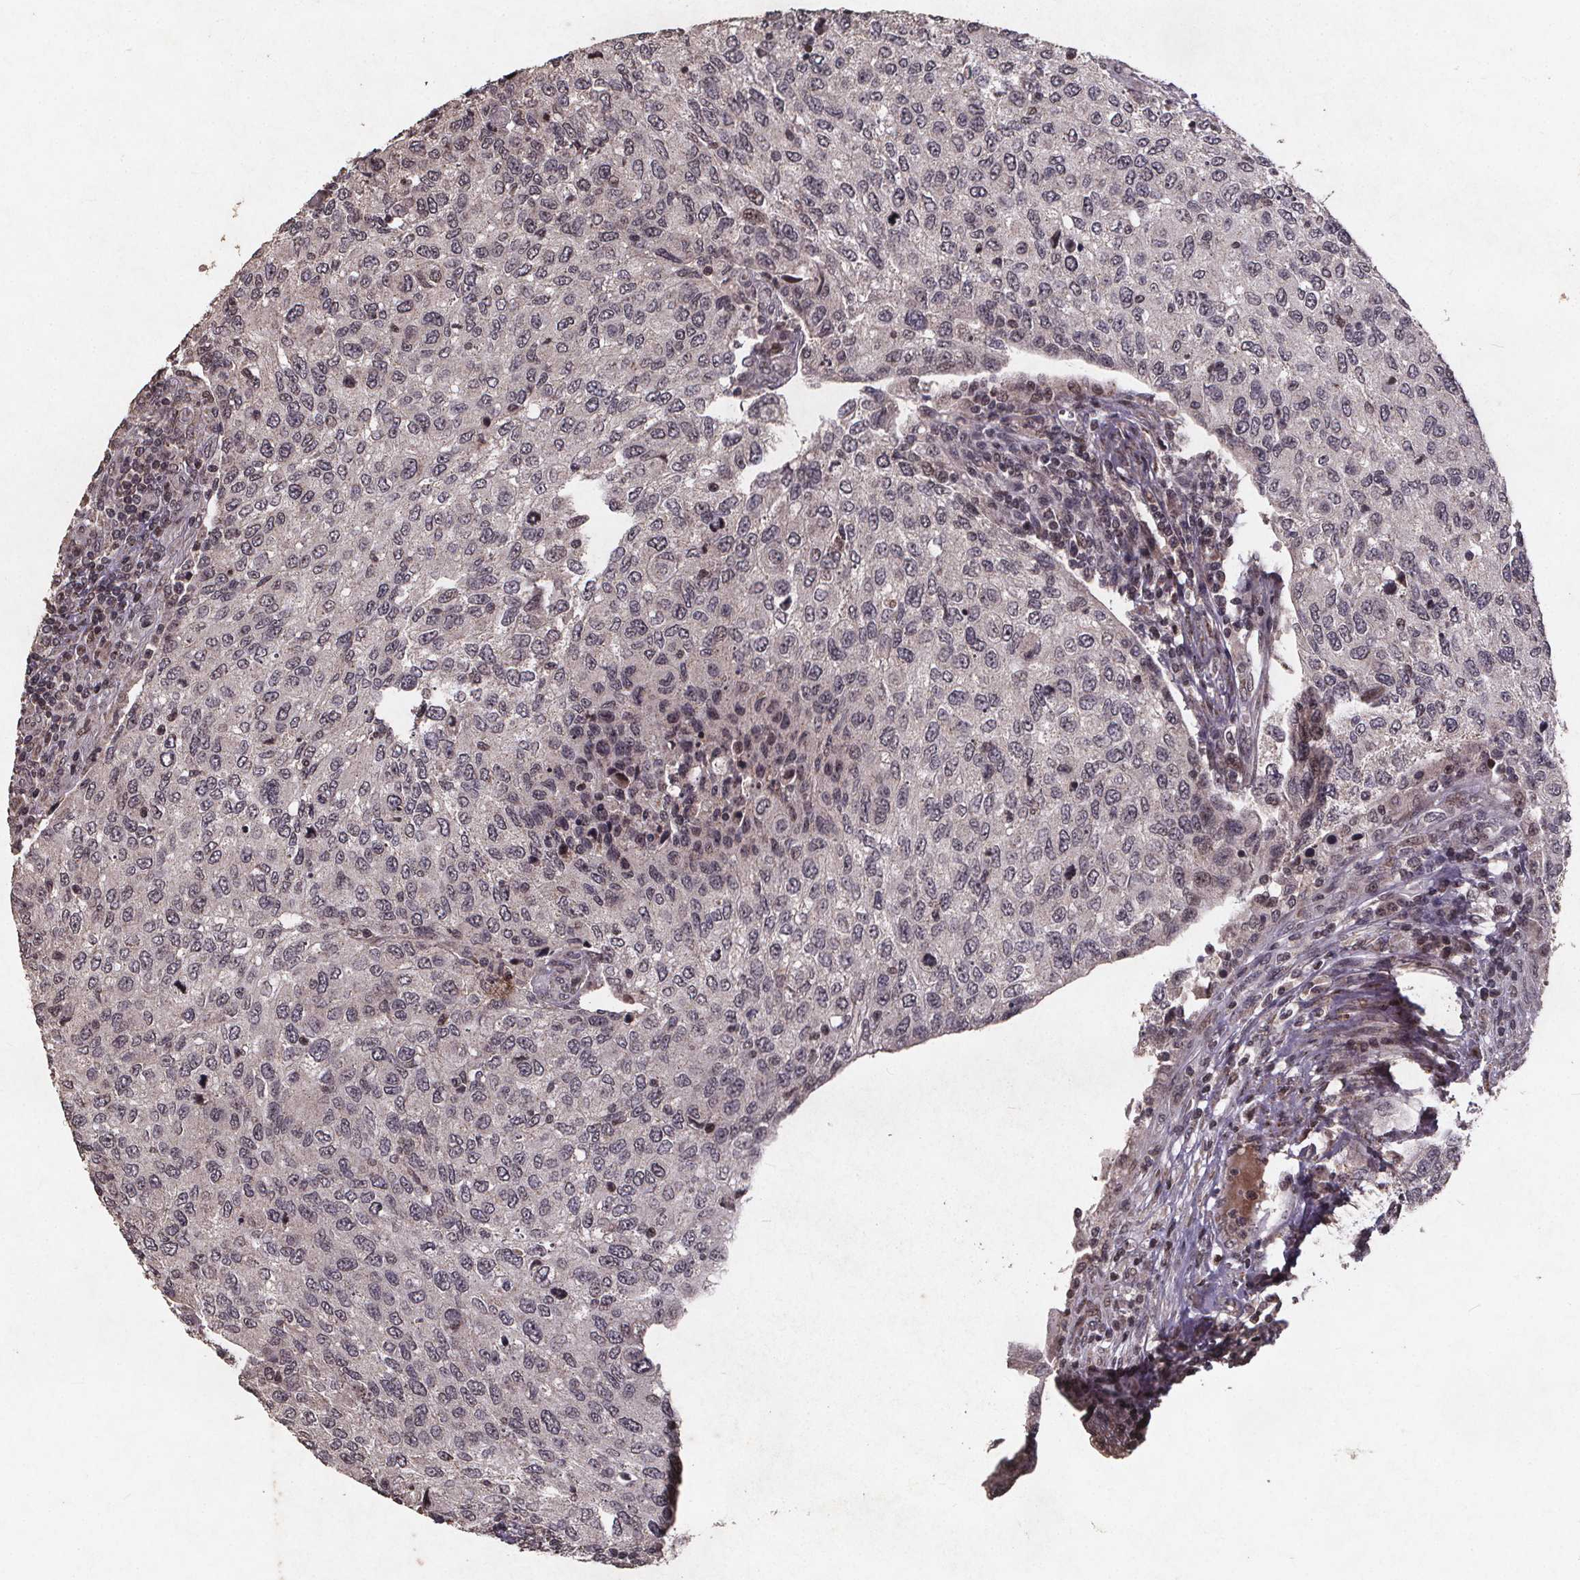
{"staining": {"intensity": "negative", "quantity": "none", "location": "none"}, "tissue": "urothelial cancer", "cell_type": "Tumor cells", "image_type": "cancer", "snomed": [{"axis": "morphology", "description": "Urothelial carcinoma, High grade"}, {"axis": "topography", "description": "Urinary bladder"}], "caption": "The immunohistochemistry image has no significant positivity in tumor cells of urothelial carcinoma (high-grade) tissue.", "gene": "GPX3", "patient": {"sex": "female", "age": 78}}